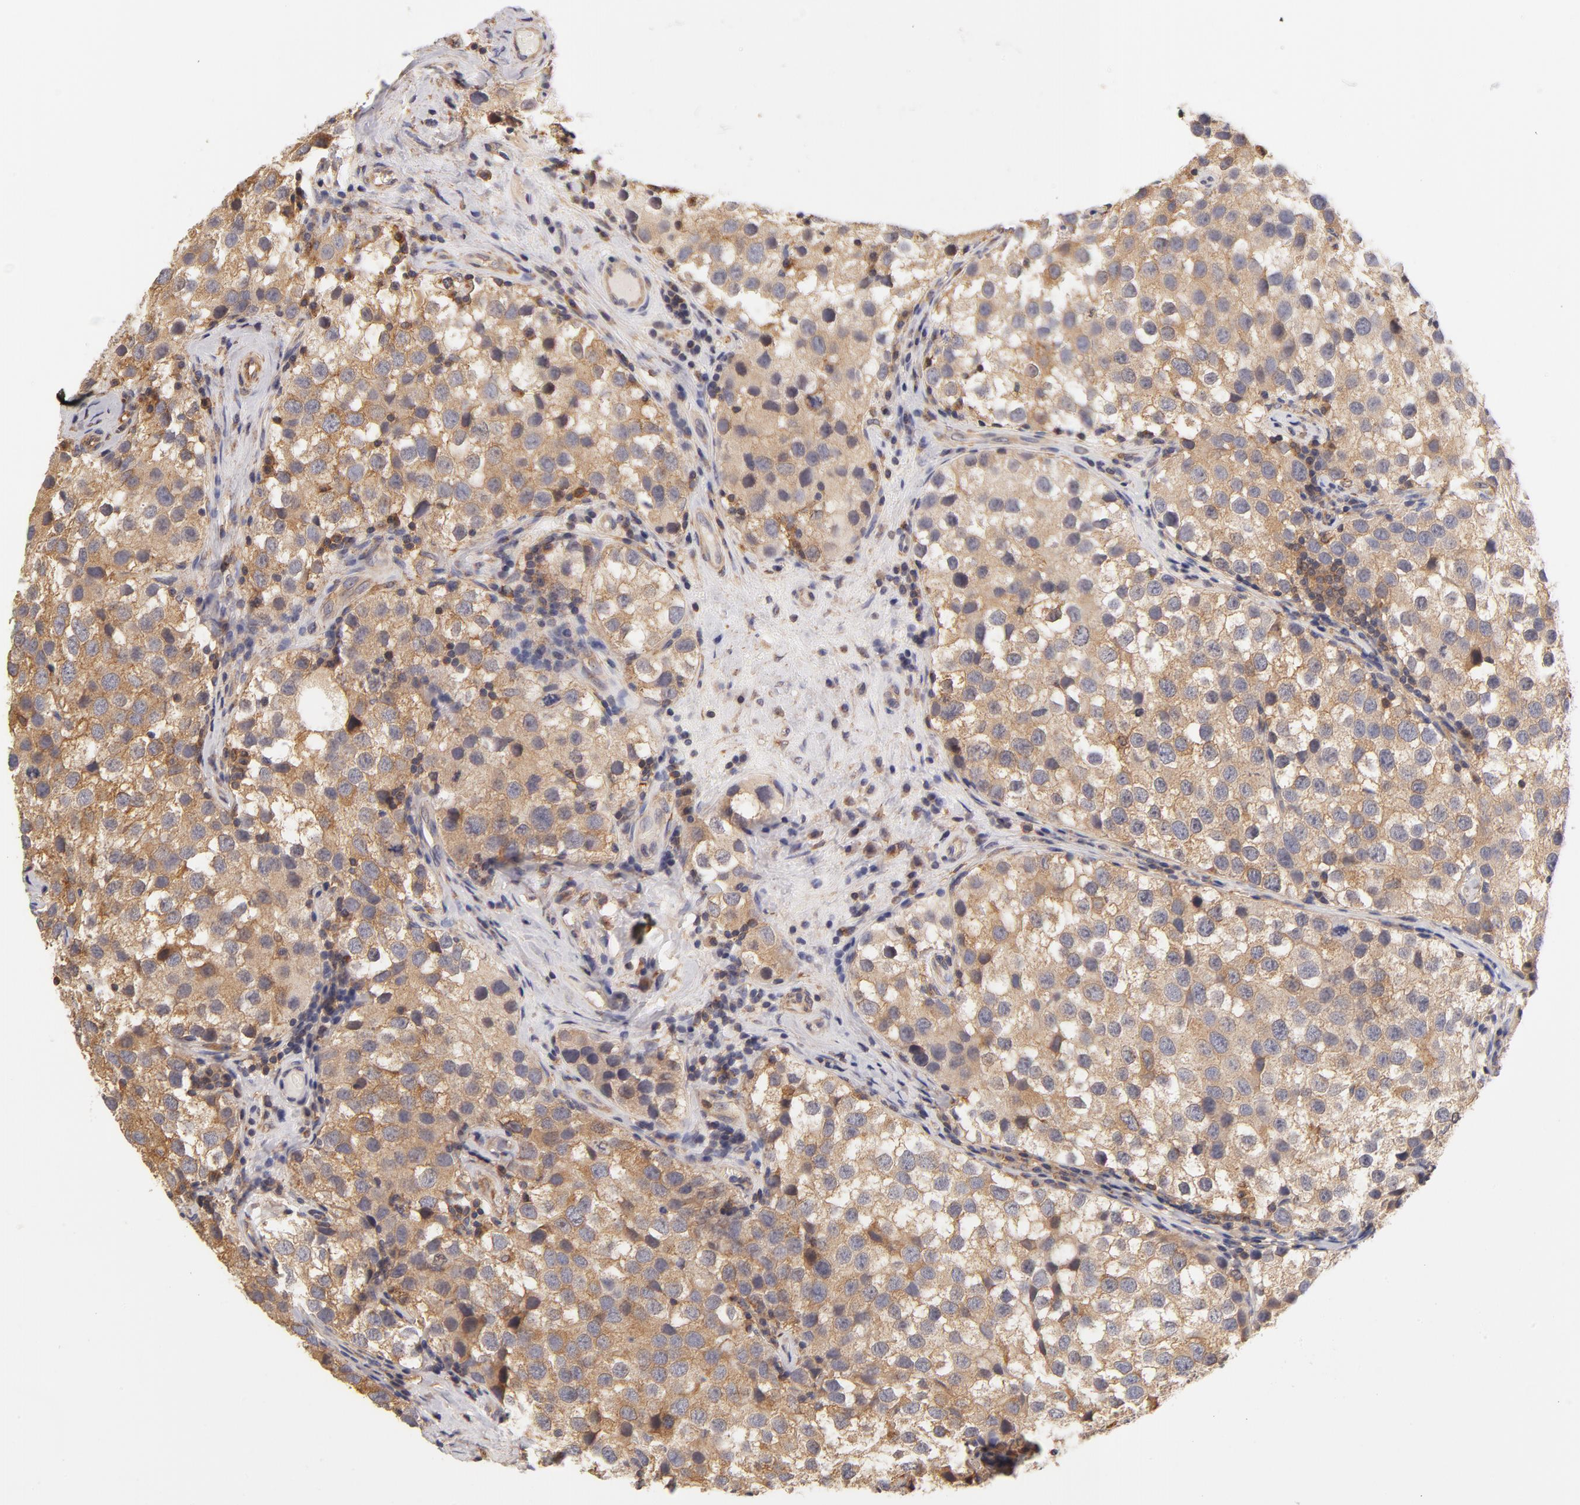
{"staining": {"intensity": "moderate", "quantity": ">75%", "location": "cytoplasmic/membranous"}, "tissue": "testis cancer", "cell_type": "Tumor cells", "image_type": "cancer", "snomed": [{"axis": "morphology", "description": "Seminoma, NOS"}, {"axis": "topography", "description": "Testis"}], "caption": "Brown immunohistochemical staining in human testis cancer shows moderate cytoplasmic/membranous positivity in about >75% of tumor cells.", "gene": "FCMR", "patient": {"sex": "male", "age": 39}}